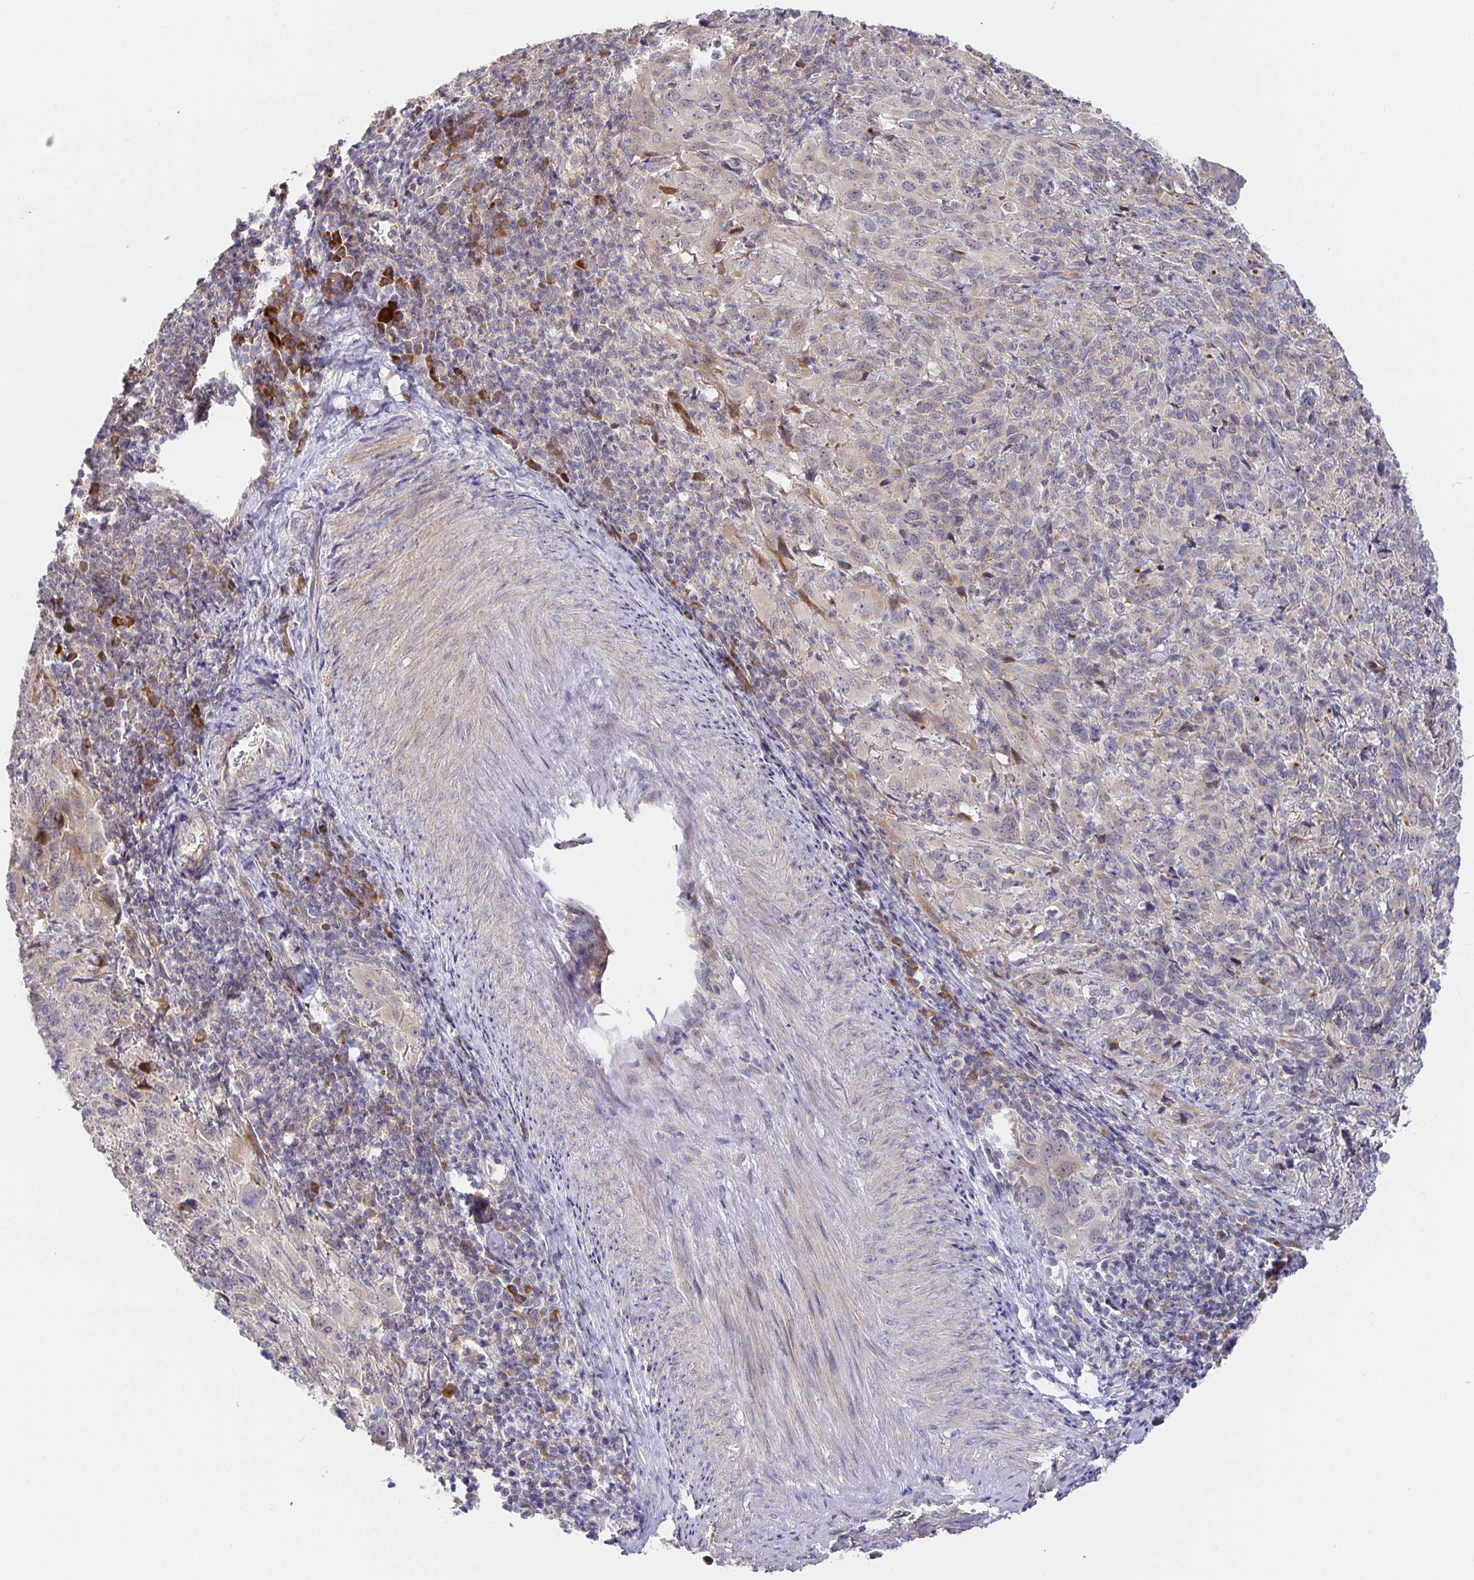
{"staining": {"intensity": "negative", "quantity": "none", "location": "none"}, "tissue": "cervical cancer", "cell_type": "Tumor cells", "image_type": "cancer", "snomed": [{"axis": "morphology", "description": "Squamous cell carcinoma, NOS"}, {"axis": "topography", "description": "Cervix"}], "caption": "IHC photomicrograph of neoplastic tissue: human cervical cancer (squamous cell carcinoma) stained with DAB (3,3'-diaminobenzidine) demonstrates no significant protein staining in tumor cells.", "gene": "ZDHHC11", "patient": {"sex": "female", "age": 51}}